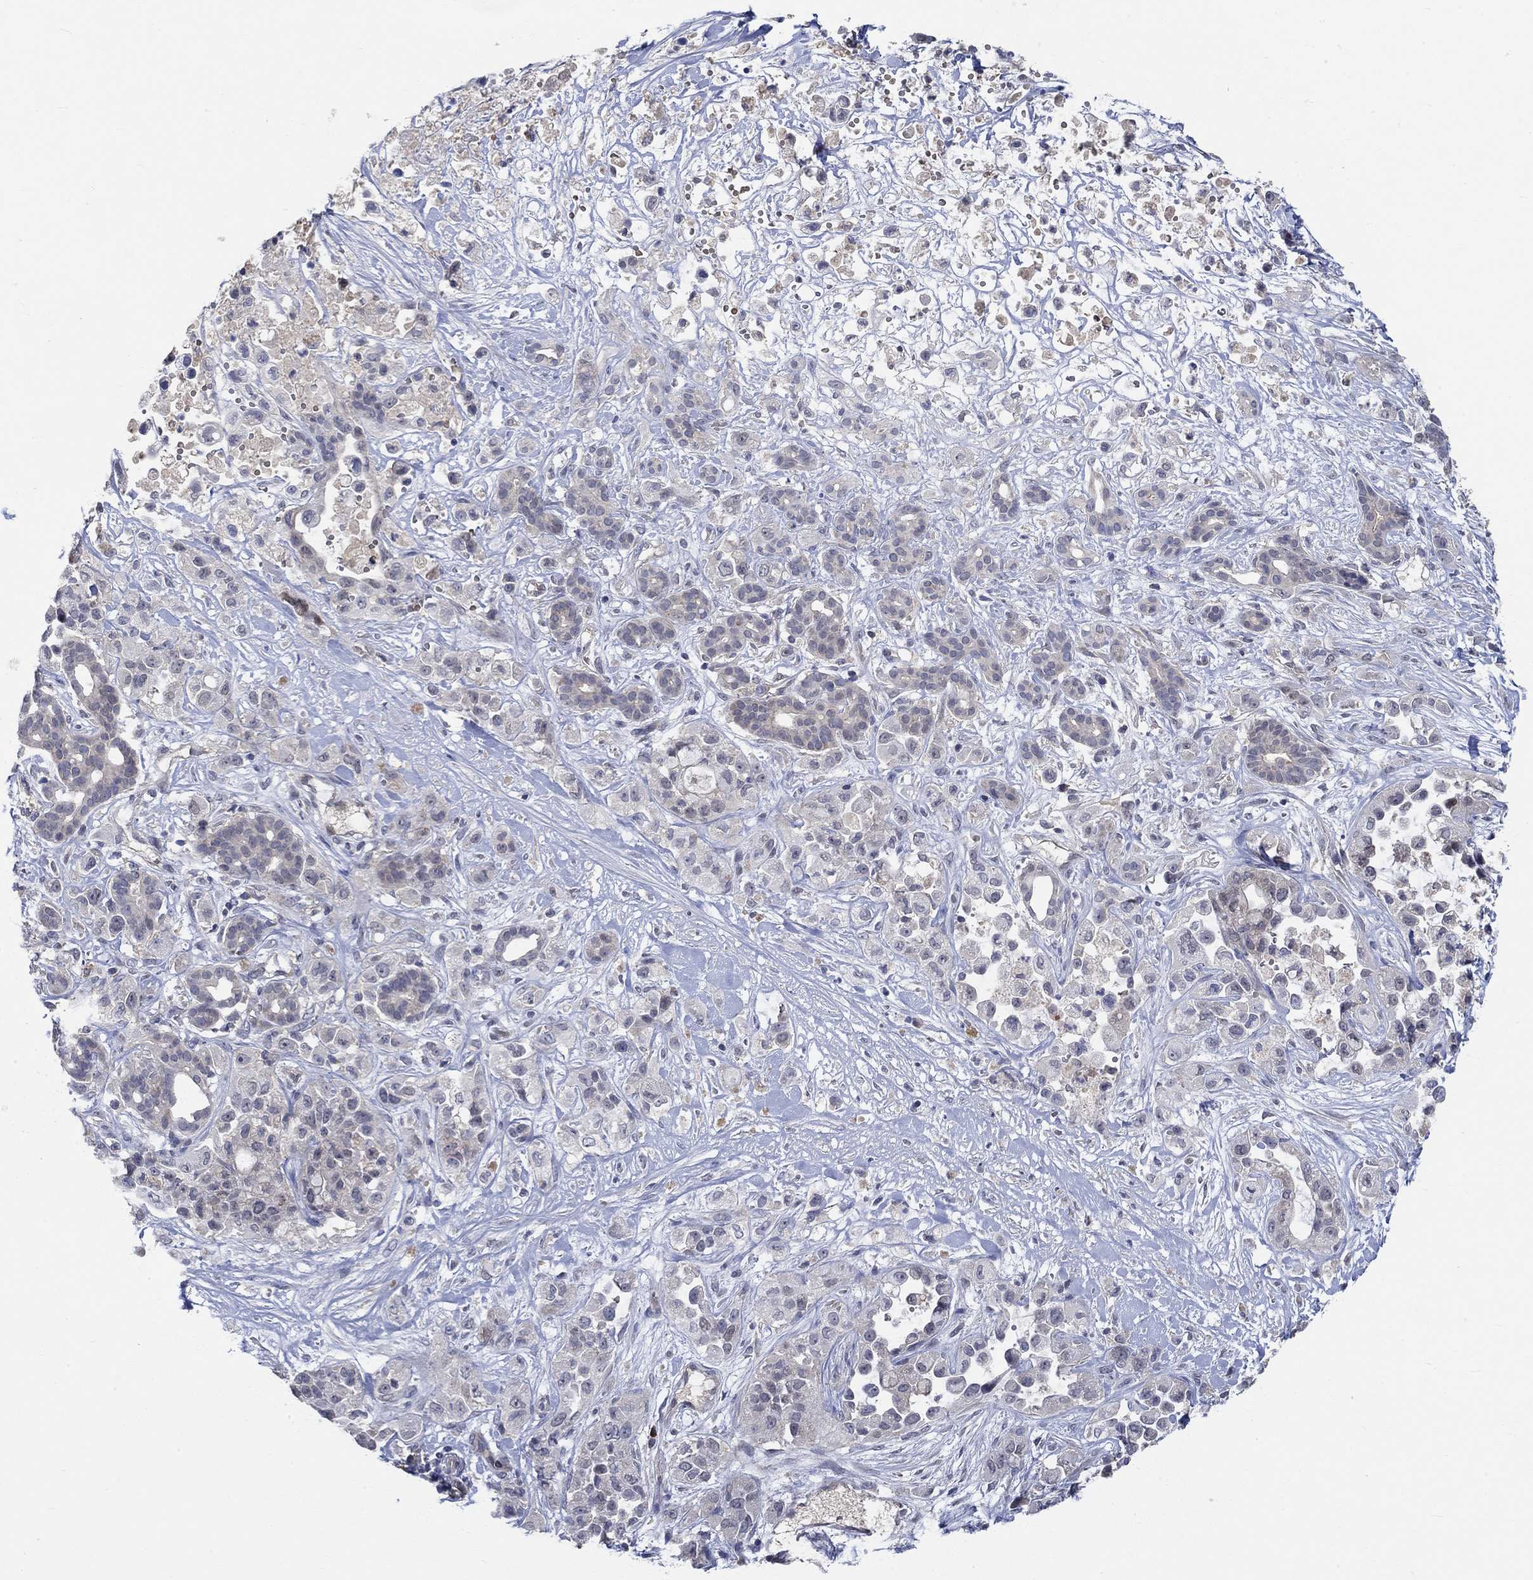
{"staining": {"intensity": "weak", "quantity": "<25%", "location": "cytoplasmic/membranous"}, "tissue": "pancreatic cancer", "cell_type": "Tumor cells", "image_type": "cancer", "snomed": [{"axis": "morphology", "description": "Adenocarcinoma, NOS"}, {"axis": "topography", "description": "Pancreas"}], "caption": "DAB immunohistochemical staining of pancreatic adenocarcinoma exhibits no significant expression in tumor cells.", "gene": "WASF1", "patient": {"sex": "male", "age": 44}}